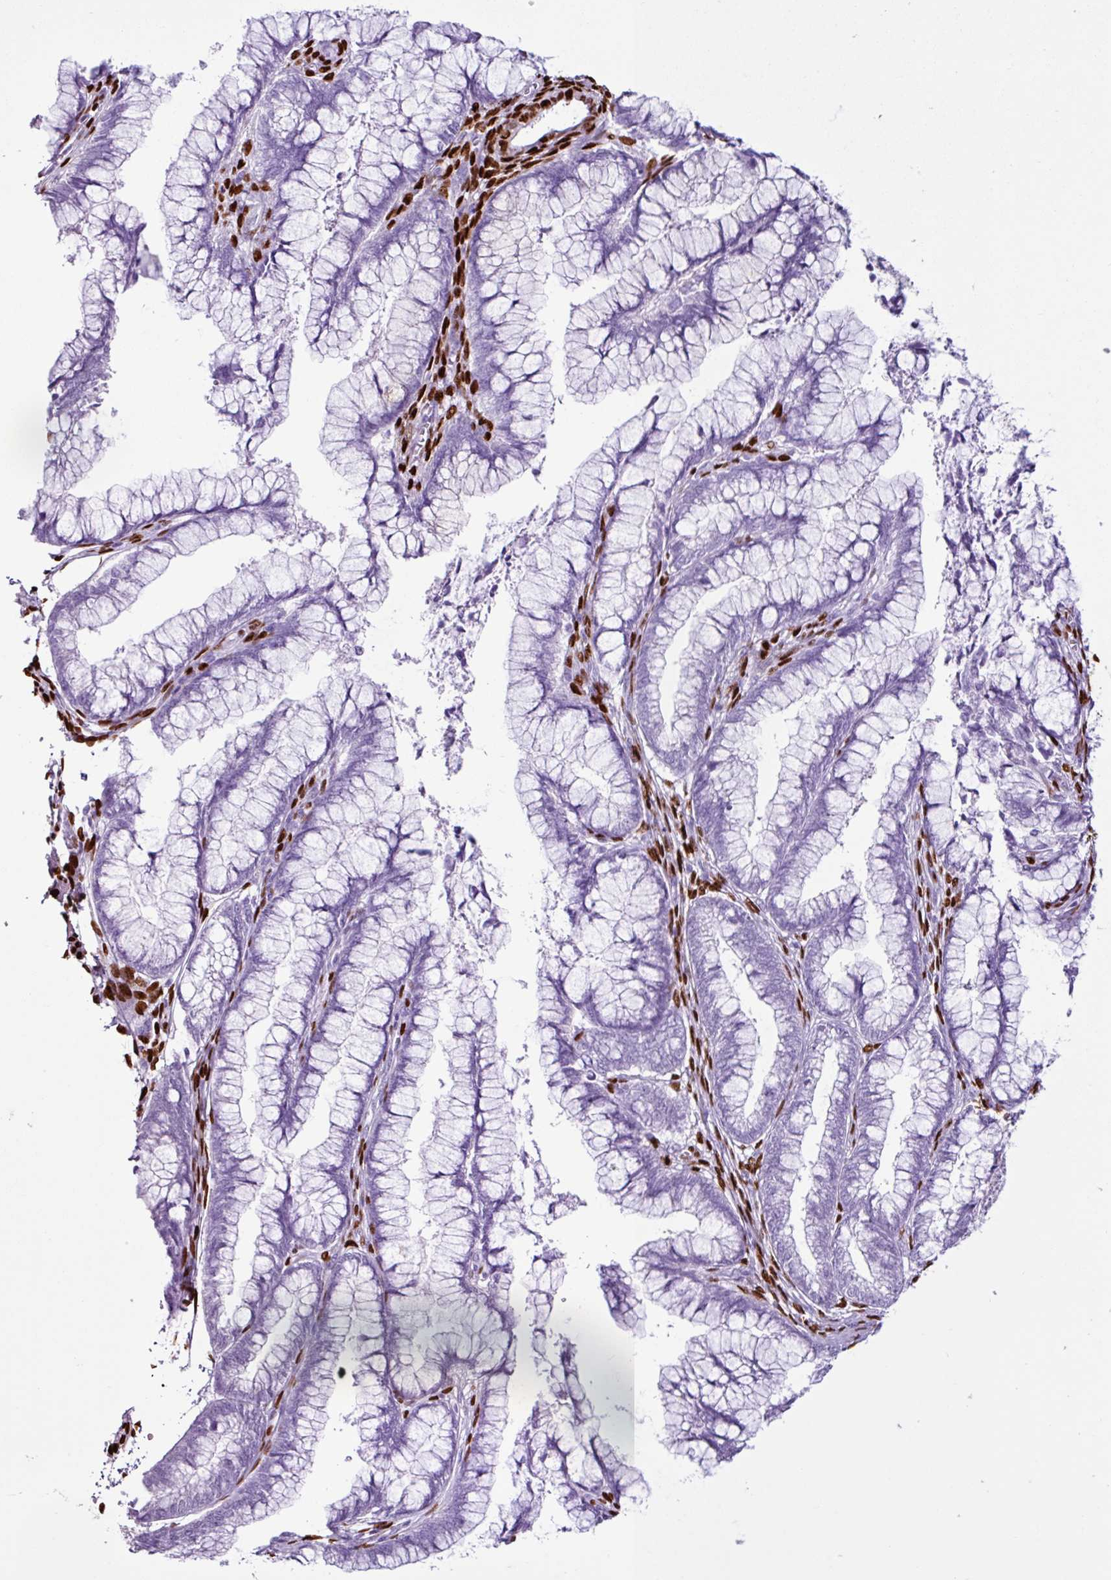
{"staining": {"intensity": "negative", "quantity": "none", "location": "none"}, "tissue": "cervical cancer", "cell_type": "Tumor cells", "image_type": "cancer", "snomed": [{"axis": "morphology", "description": "Adenocarcinoma, NOS"}, {"axis": "topography", "description": "Cervix"}], "caption": "A high-resolution micrograph shows immunohistochemistry (IHC) staining of cervical cancer (adenocarcinoma), which shows no significant staining in tumor cells.", "gene": "PGR", "patient": {"sex": "female", "age": 44}}